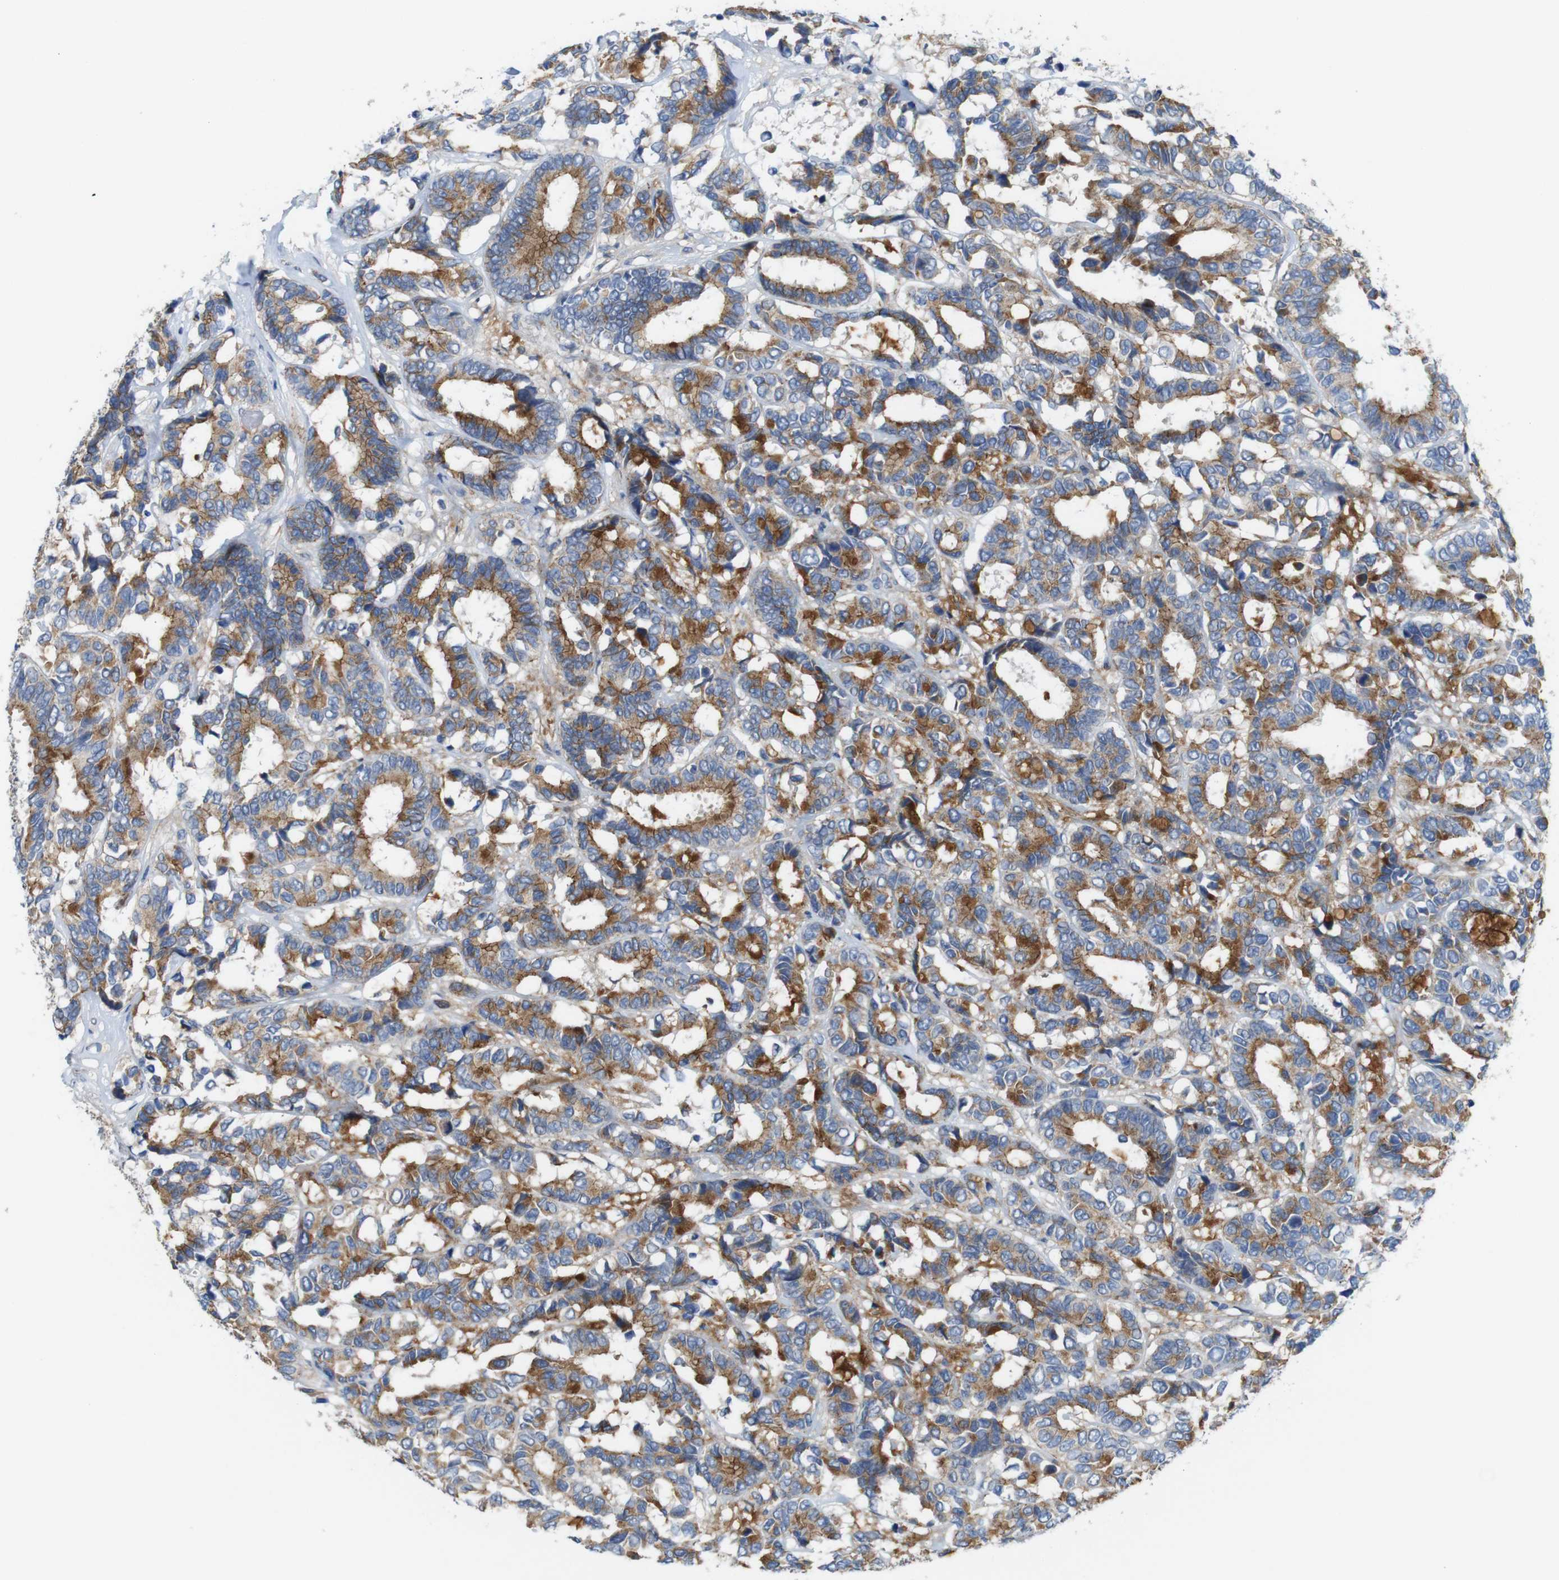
{"staining": {"intensity": "strong", "quantity": "25%-75%", "location": "cytoplasmic/membranous"}, "tissue": "breast cancer", "cell_type": "Tumor cells", "image_type": "cancer", "snomed": [{"axis": "morphology", "description": "Duct carcinoma"}, {"axis": "topography", "description": "Breast"}], "caption": "Immunohistochemistry (IHC) of infiltrating ductal carcinoma (breast) demonstrates high levels of strong cytoplasmic/membranous staining in approximately 25%-75% of tumor cells. Ihc stains the protein of interest in brown and the nuclei are stained blue.", "gene": "EFCAB14", "patient": {"sex": "female", "age": 87}}